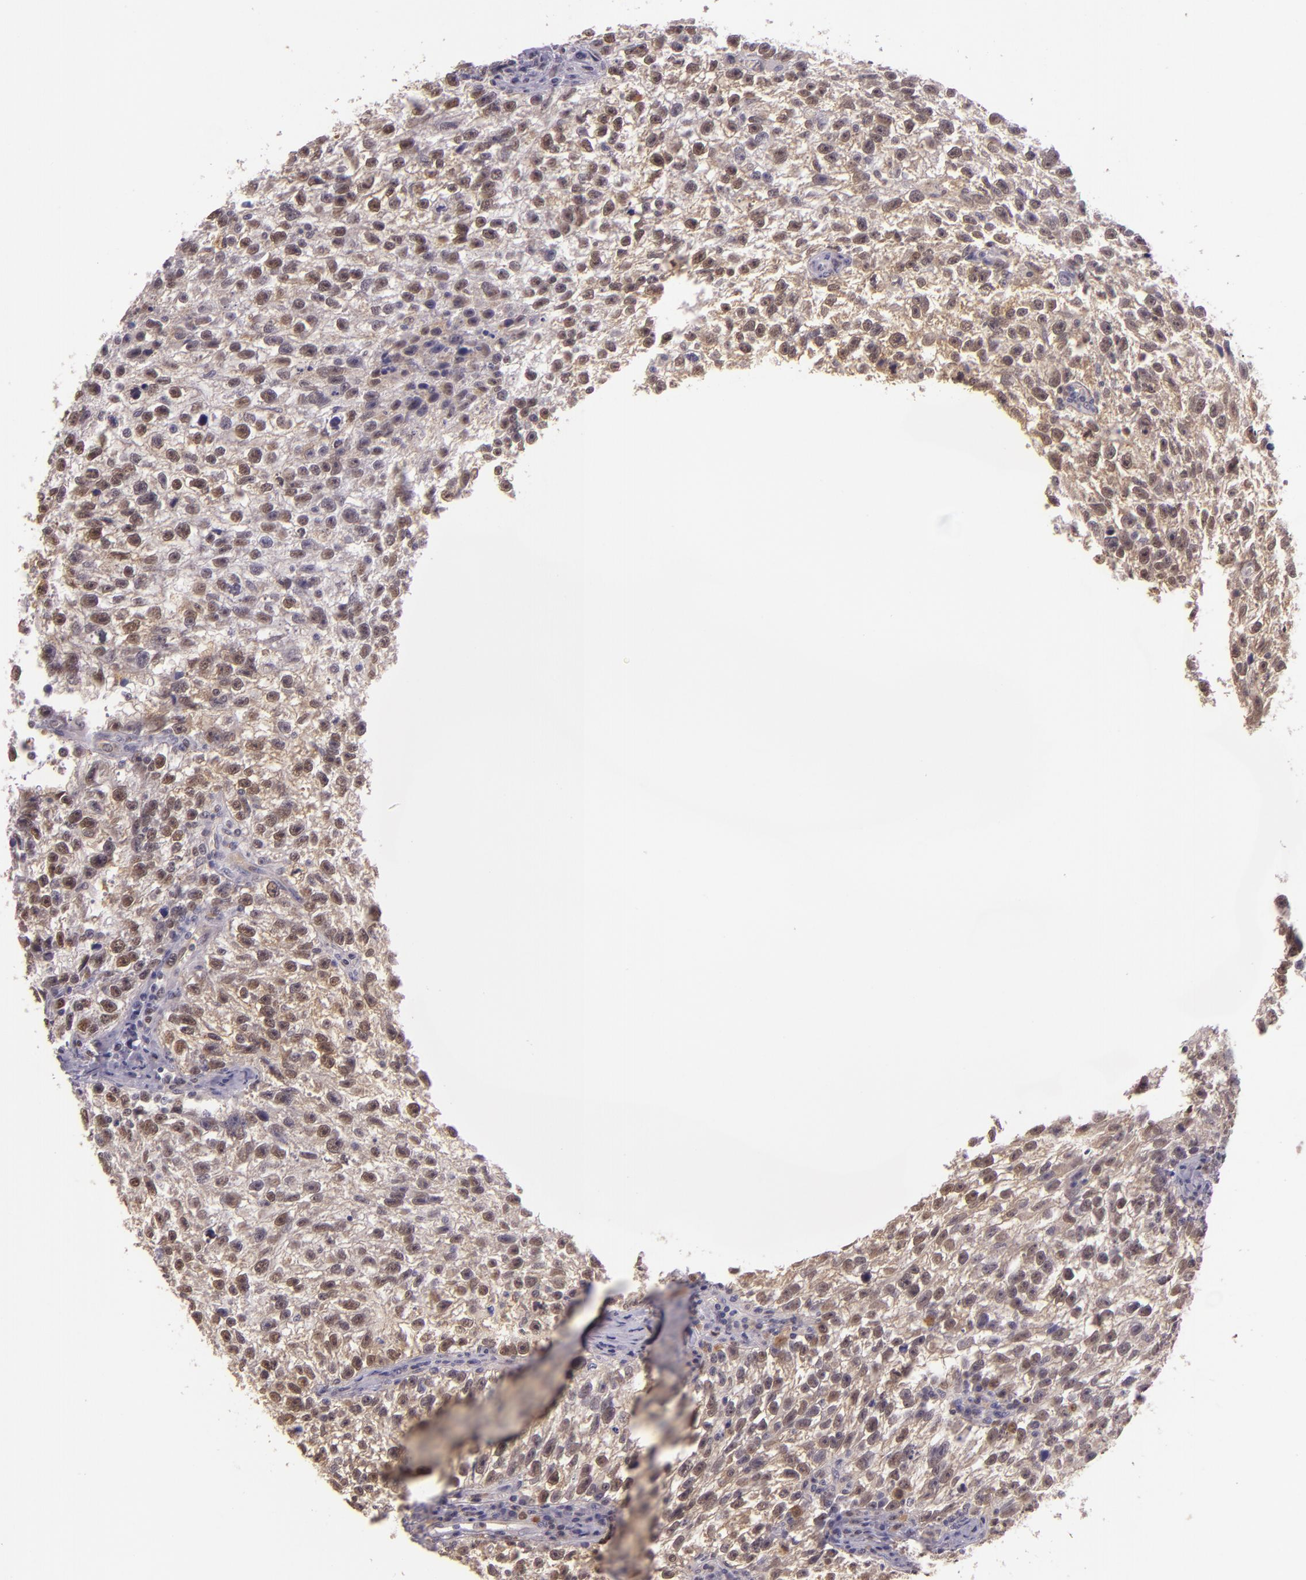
{"staining": {"intensity": "moderate", "quantity": ">75%", "location": "cytoplasmic/membranous,nuclear"}, "tissue": "testis cancer", "cell_type": "Tumor cells", "image_type": "cancer", "snomed": [{"axis": "morphology", "description": "Seminoma, NOS"}, {"axis": "topography", "description": "Testis"}], "caption": "This is an image of IHC staining of seminoma (testis), which shows moderate staining in the cytoplasmic/membranous and nuclear of tumor cells.", "gene": "HSPA8", "patient": {"sex": "male", "age": 38}}